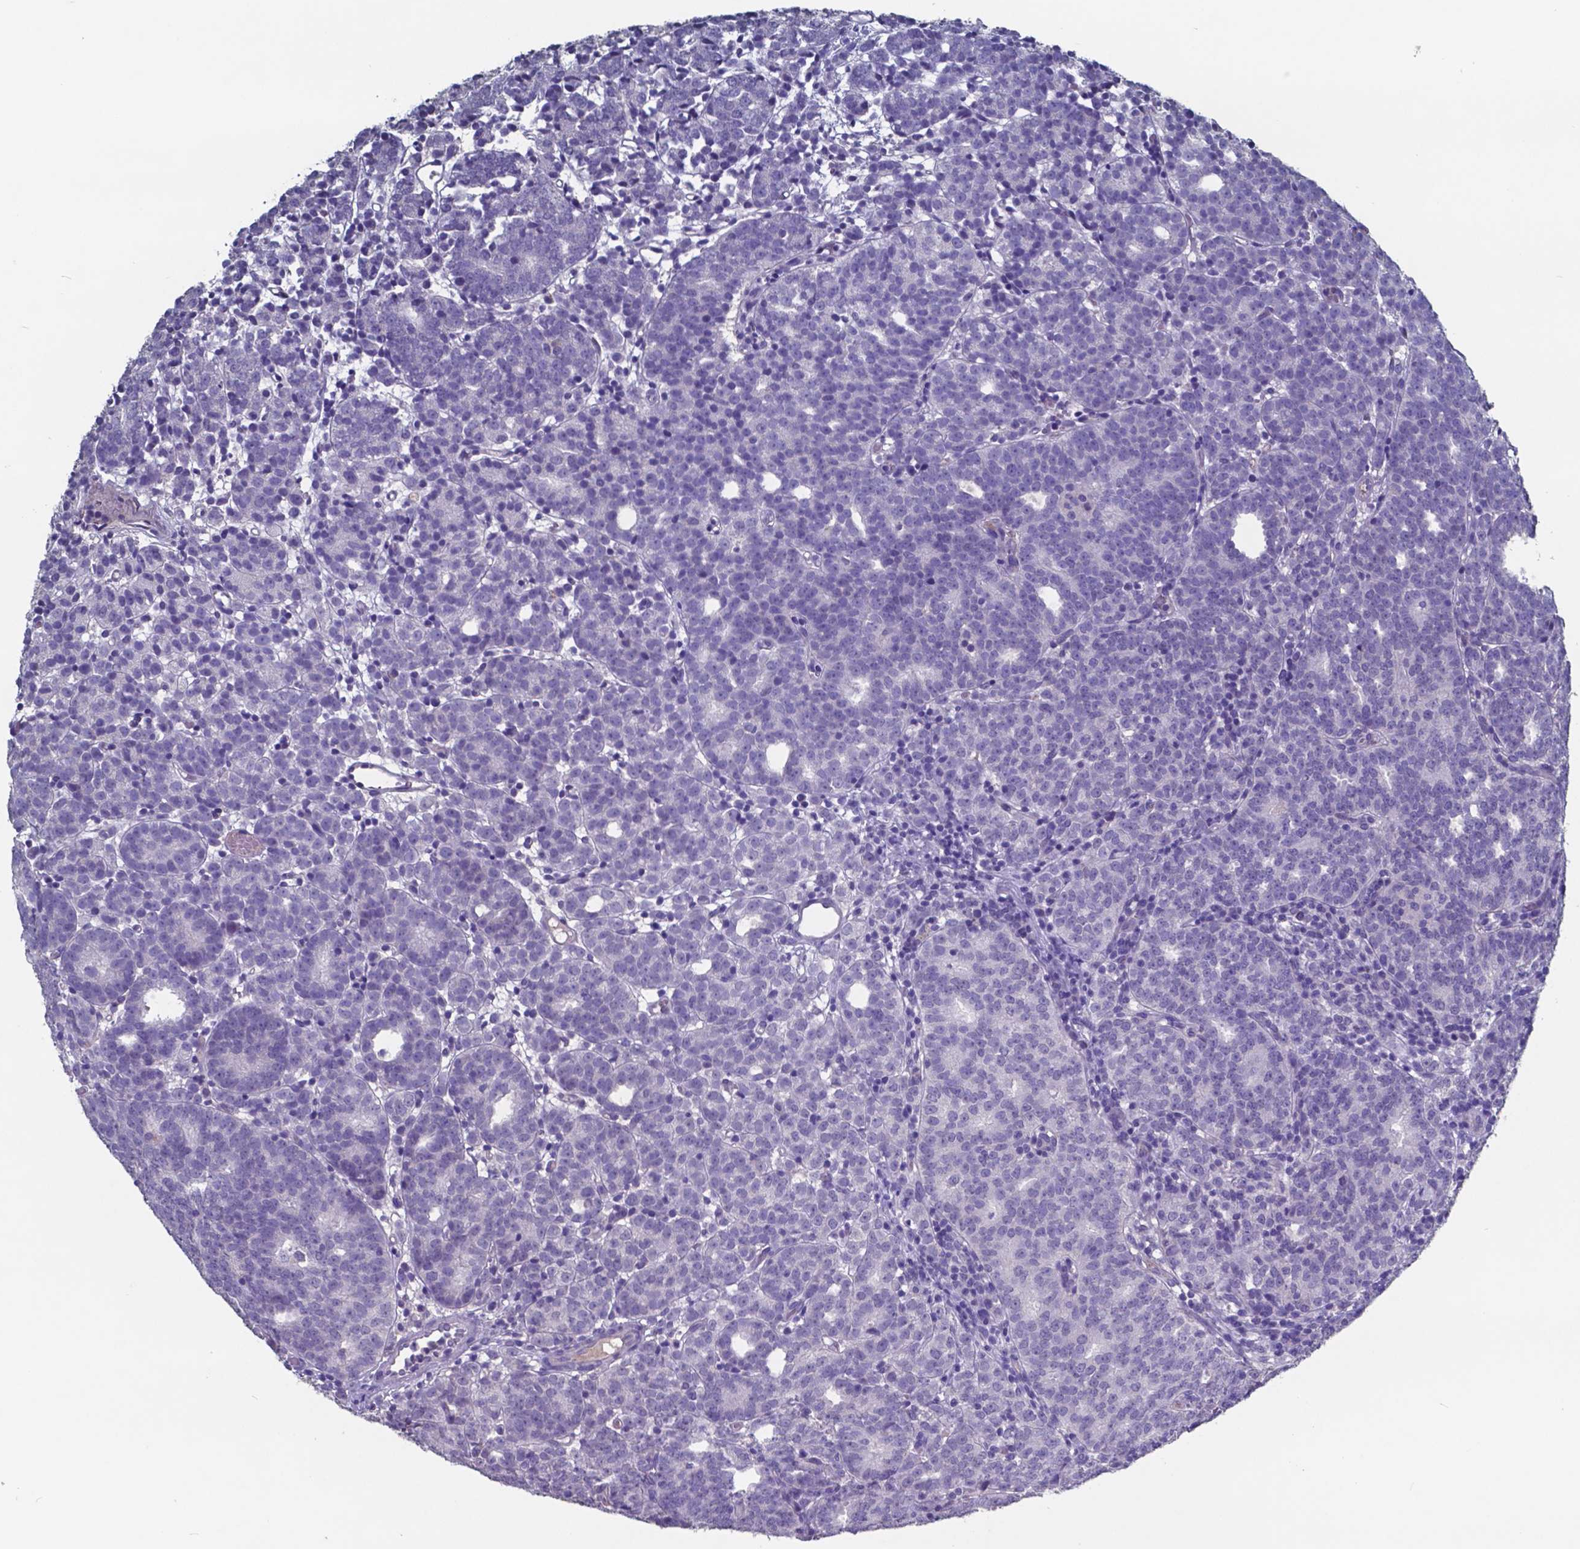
{"staining": {"intensity": "negative", "quantity": "none", "location": "none"}, "tissue": "prostate cancer", "cell_type": "Tumor cells", "image_type": "cancer", "snomed": [{"axis": "morphology", "description": "Adenocarcinoma, High grade"}, {"axis": "topography", "description": "Prostate"}], "caption": "The photomicrograph demonstrates no significant positivity in tumor cells of prostate cancer.", "gene": "TTR", "patient": {"sex": "male", "age": 53}}